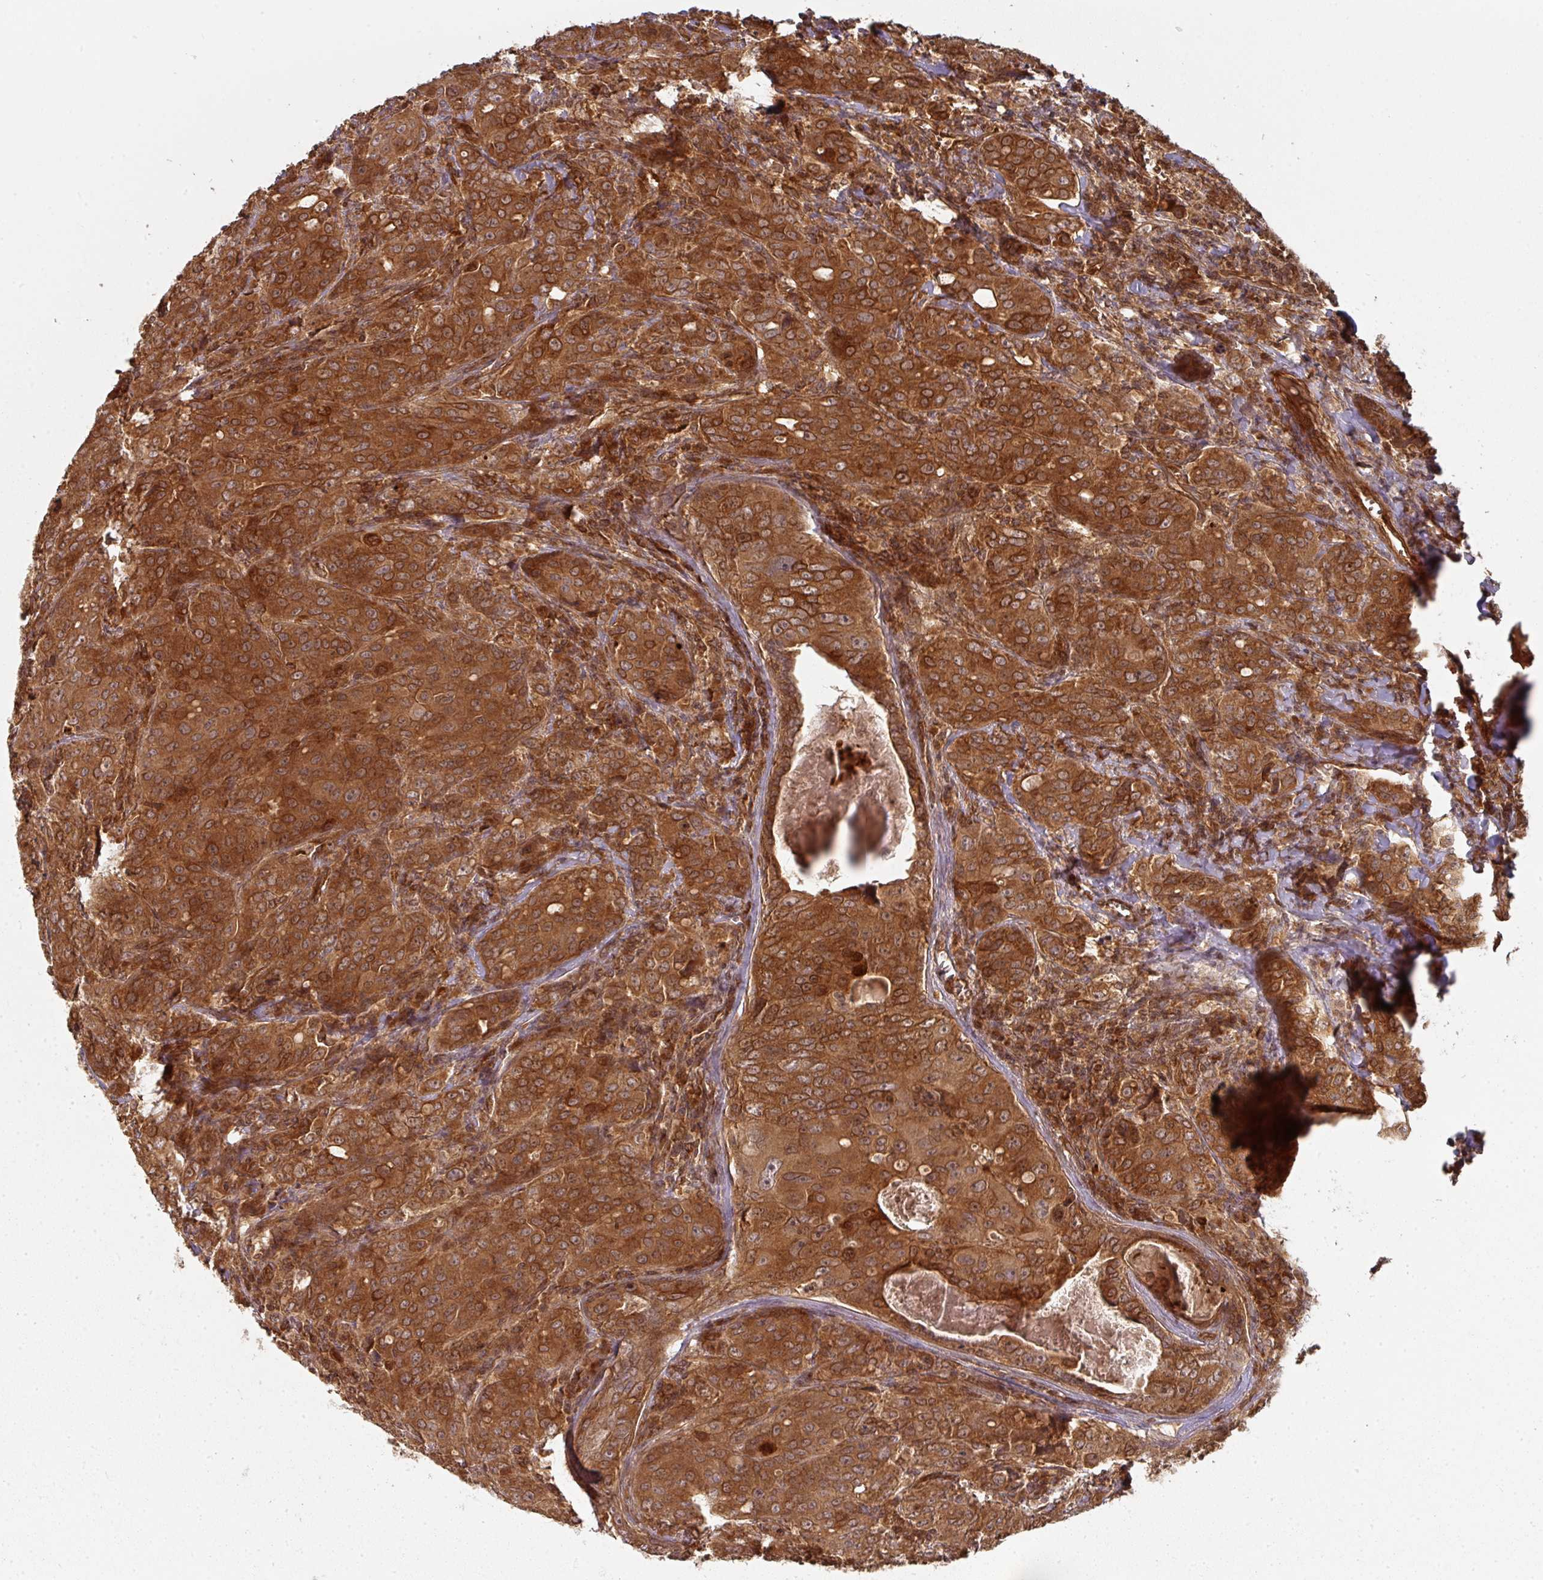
{"staining": {"intensity": "strong", "quantity": ">75%", "location": "cytoplasmic/membranous"}, "tissue": "breast cancer", "cell_type": "Tumor cells", "image_type": "cancer", "snomed": [{"axis": "morphology", "description": "Duct carcinoma"}, {"axis": "topography", "description": "Breast"}], "caption": "Approximately >75% of tumor cells in breast cancer (invasive ductal carcinoma) show strong cytoplasmic/membranous protein positivity as visualized by brown immunohistochemical staining.", "gene": "EIF4EBP2", "patient": {"sex": "female", "age": 43}}